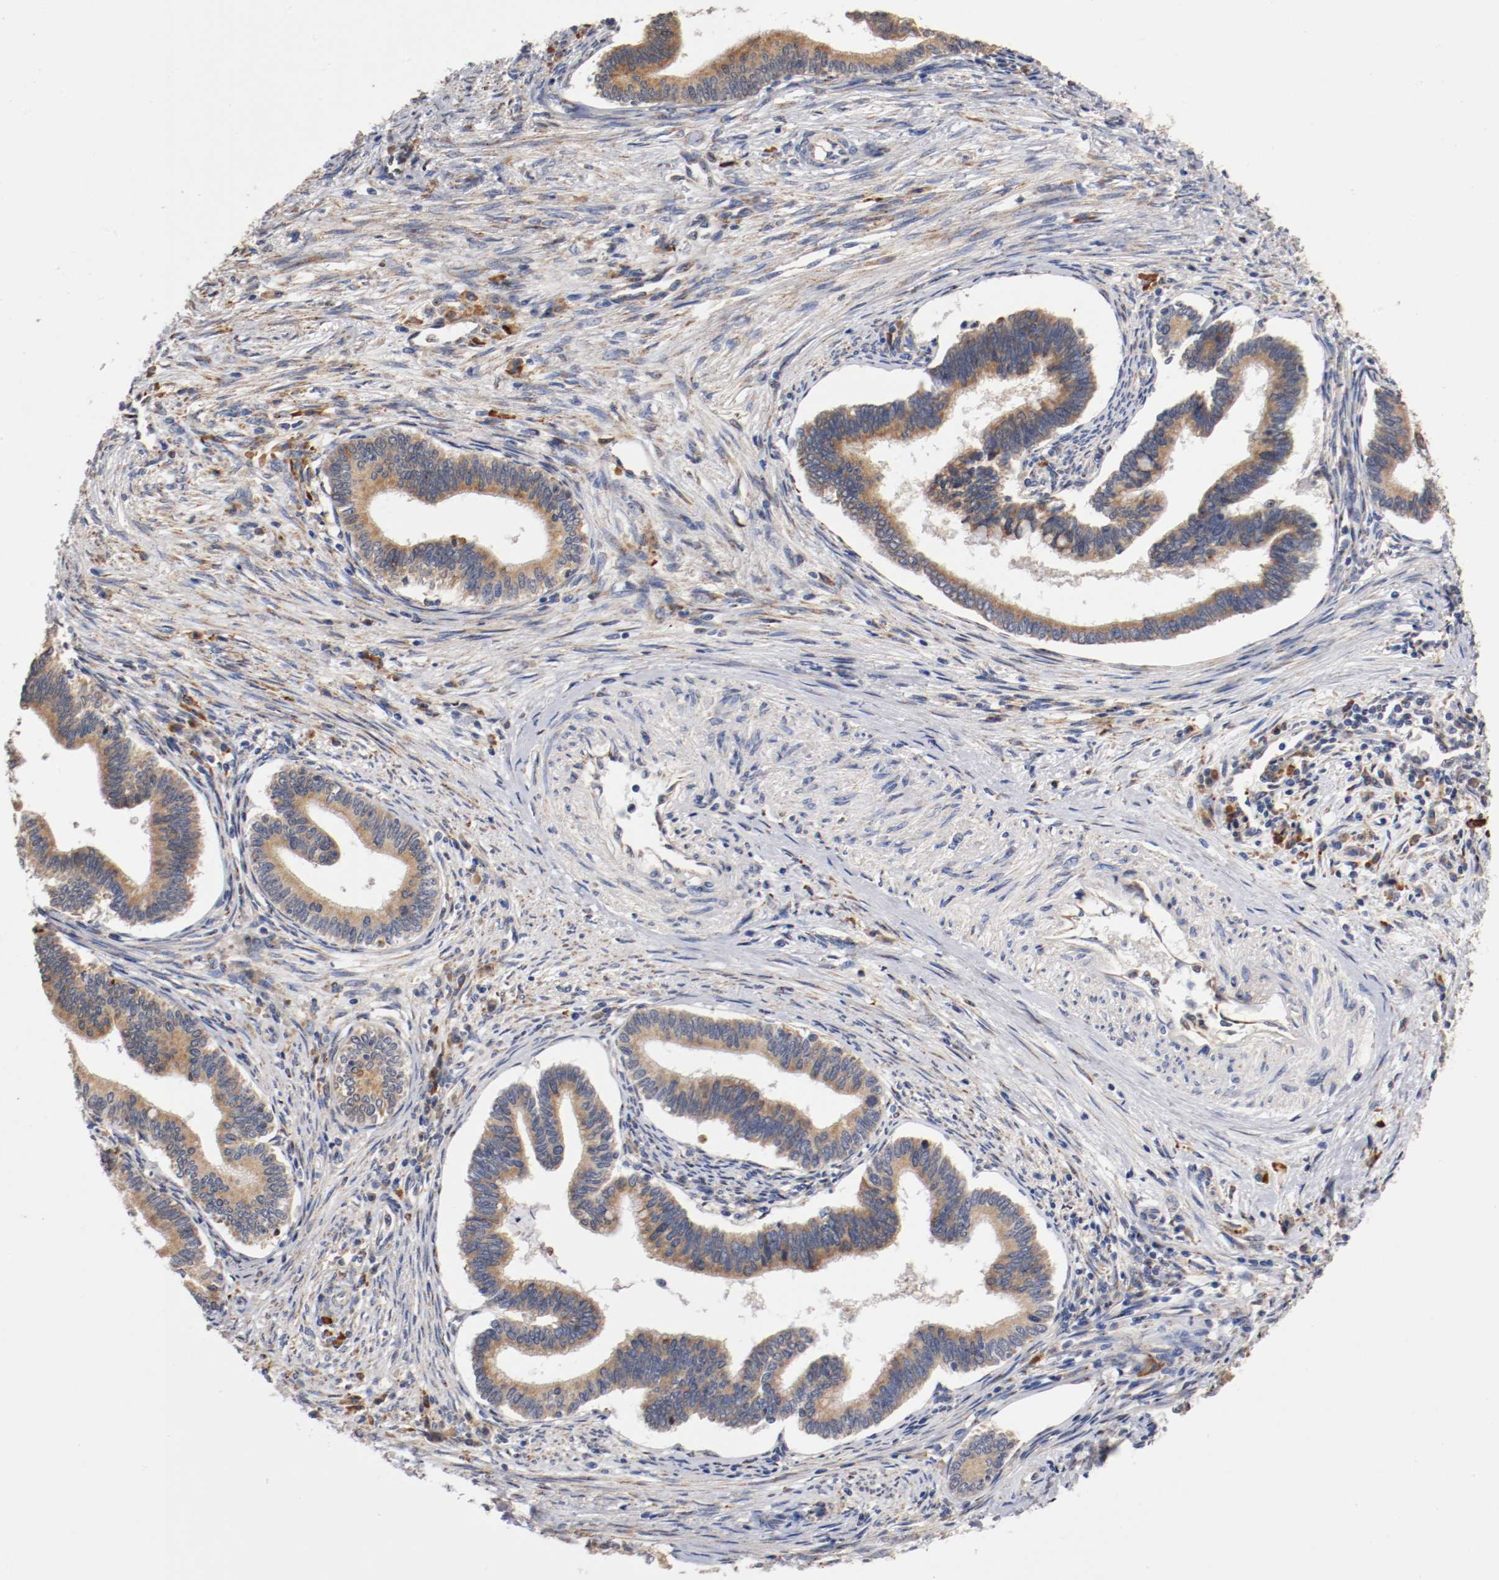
{"staining": {"intensity": "weak", "quantity": ">75%", "location": "cytoplasmic/membranous"}, "tissue": "cervical cancer", "cell_type": "Tumor cells", "image_type": "cancer", "snomed": [{"axis": "morphology", "description": "Adenocarcinoma, NOS"}, {"axis": "topography", "description": "Cervix"}], "caption": "This micrograph demonstrates IHC staining of human cervical cancer (adenocarcinoma), with low weak cytoplasmic/membranous expression in about >75% of tumor cells.", "gene": "TNFSF13", "patient": {"sex": "female", "age": 36}}